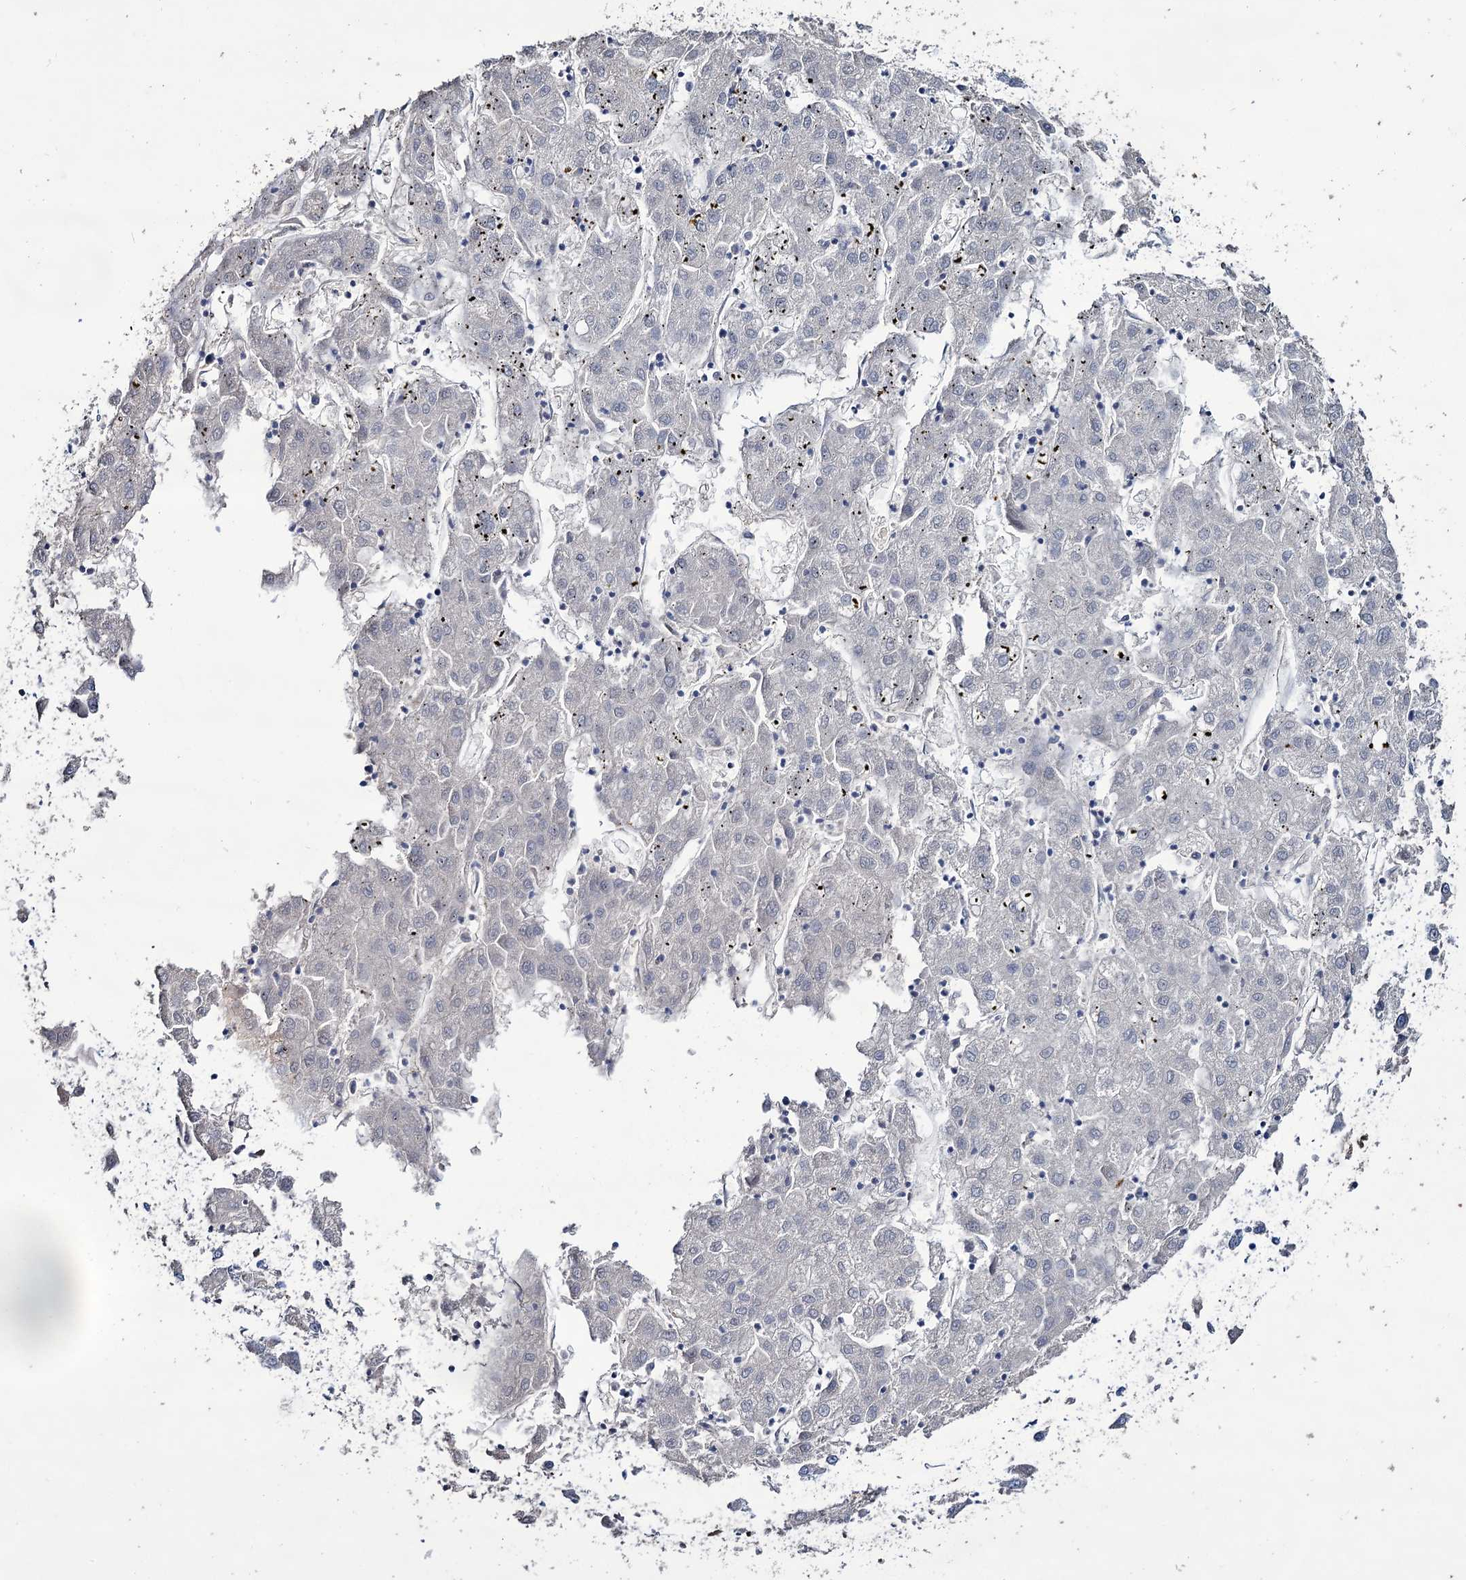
{"staining": {"intensity": "negative", "quantity": "none", "location": "none"}, "tissue": "liver cancer", "cell_type": "Tumor cells", "image_type": "cancer", "snomed": [{"axis": "morphology", "description": "Carcinoma, Hepatocellular, NOS"}, {"axis": "topography", "description": "Liver"}], "caption": "High magnification brightfield microscopy of liver hepatocellular carcinoma stained with DAB (brown) and counterstained with hematoxylin (blue): tumor cells show no significant positivity.", "gene": "EPB41L5", "patient": {"sex": "male", "age": 72}}